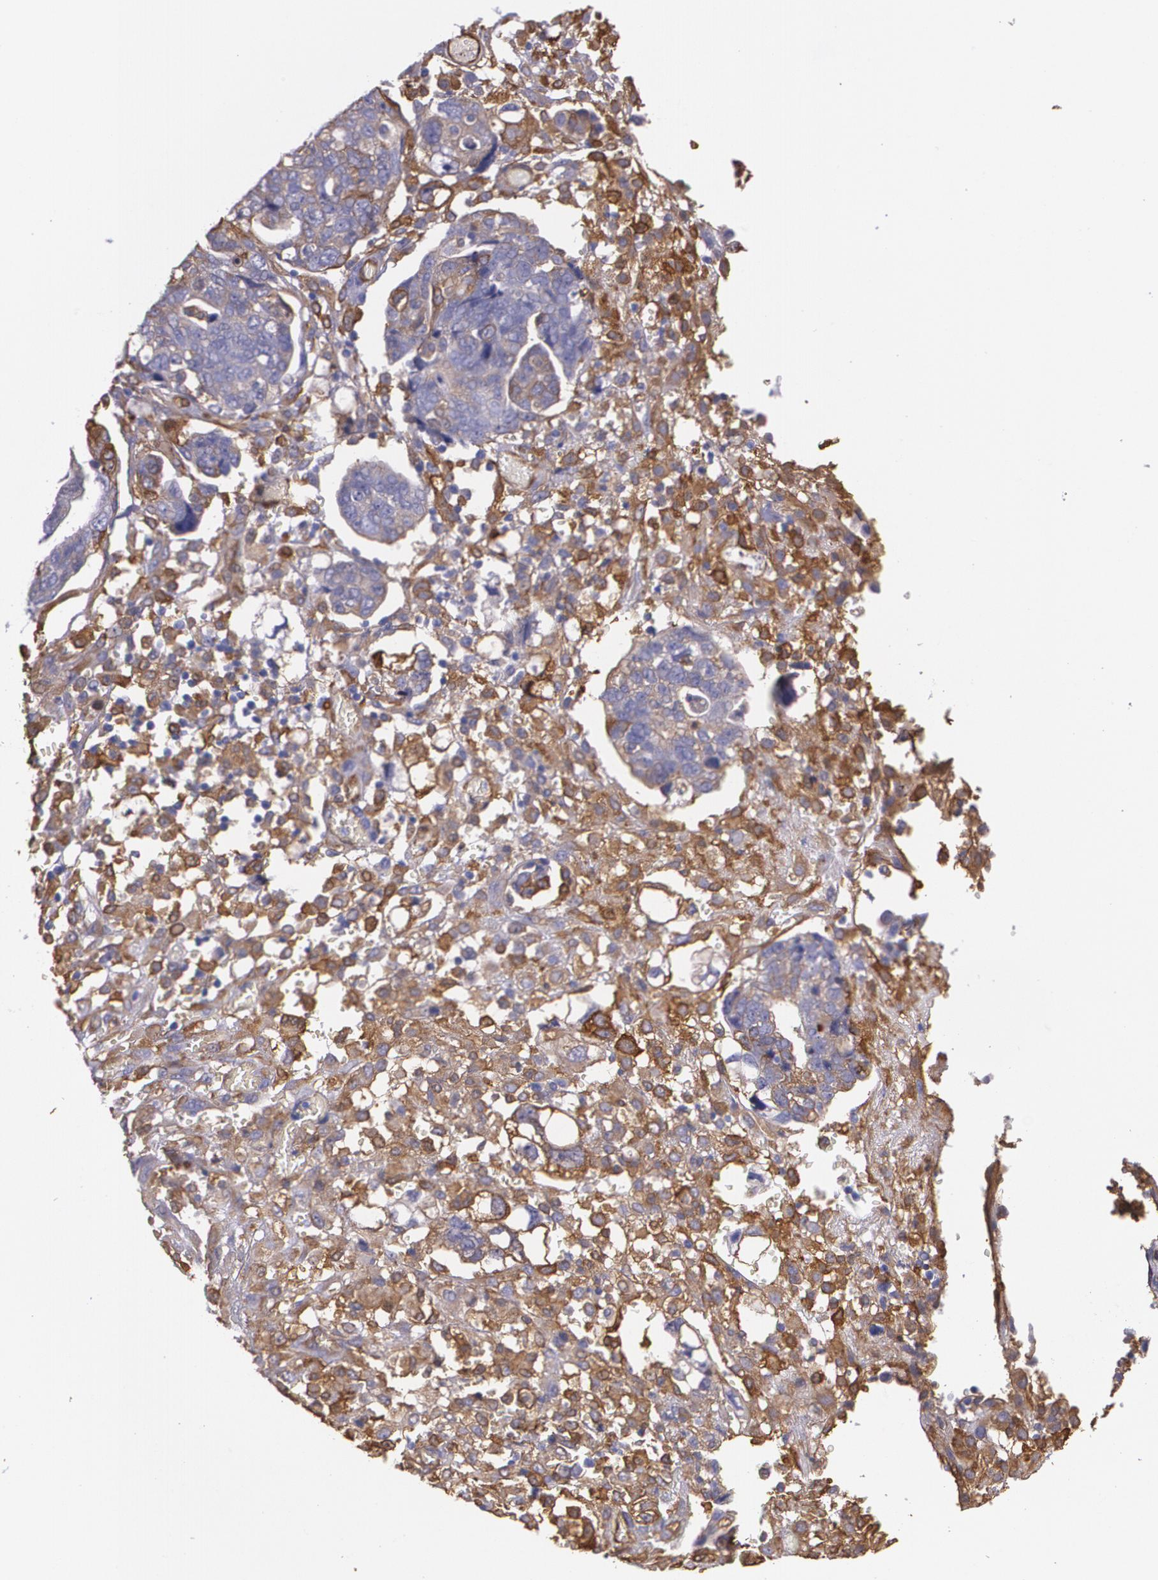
{"staining": {"intensity": "moderate", "quantity": "<25%", "location": "cytoplasmic/membranous"}, "tissue": "ovarian cancer", "cell_type": "Tumor cells", "image_type": "cancer", "snomed": [{"axis": "morphology", "description": "Normal tissue, NOS"}, {"axis": "morphology", "description": "Cystadenocarcinoma, serous, NOS"}, {"axis": "topography", "description": "Fallopian tube"}, {"axis": "topography", "description": "Ovary"}], "caption": "IHC micrograph of neoplastic tissue: human ovarian serous cystadenocarcinoma stained using IHC reveals low levels of moderate protein expression localized specifically in the cytoplasmic/membranous of tumor cells, appearing as a cytoplasmic/membranous brown color.", "gene": "MMP2", "patient": {"sex": "female", "age": 56}}